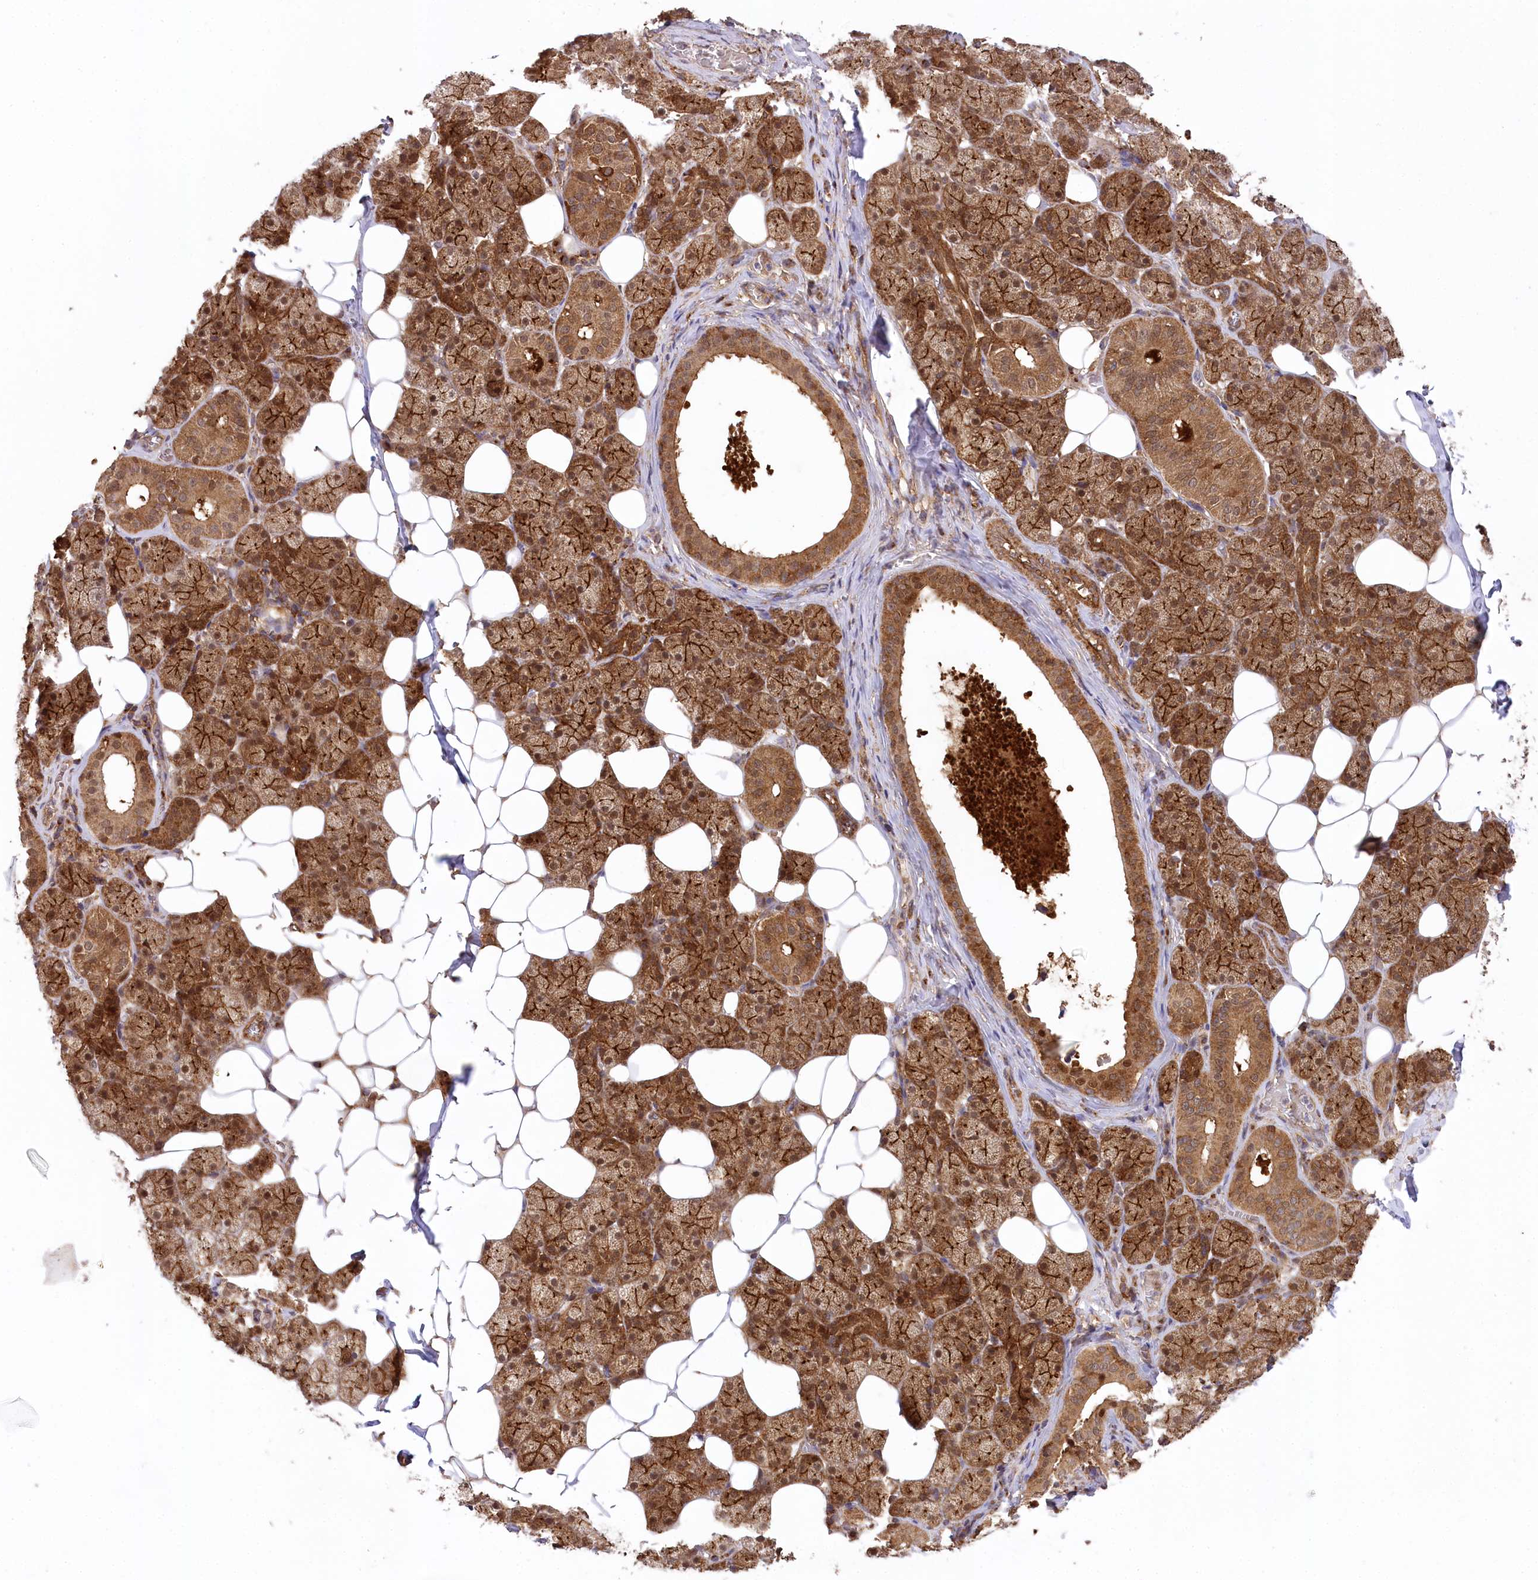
{"staining": {"intensity": "strong", "quantity": ">75%", "location": "cytoplasmic/membranous,nuclear"}, "tissue": "salivary gland", "cell_type": "Glandular cells", "image_type": "normal", "snomed": [{"axis": "morphology", "description": "Normal tissue, NOS"}, {"axis": "topography", "description": "Salivary gland"}], "caption": "Salivary gland stained for a protein demonstrates strong cytoplasmic/membranous,nuclear positivity in glandular cells.", "gene": "CCDC91", "patient": {"sex": "female", "age": 33}}